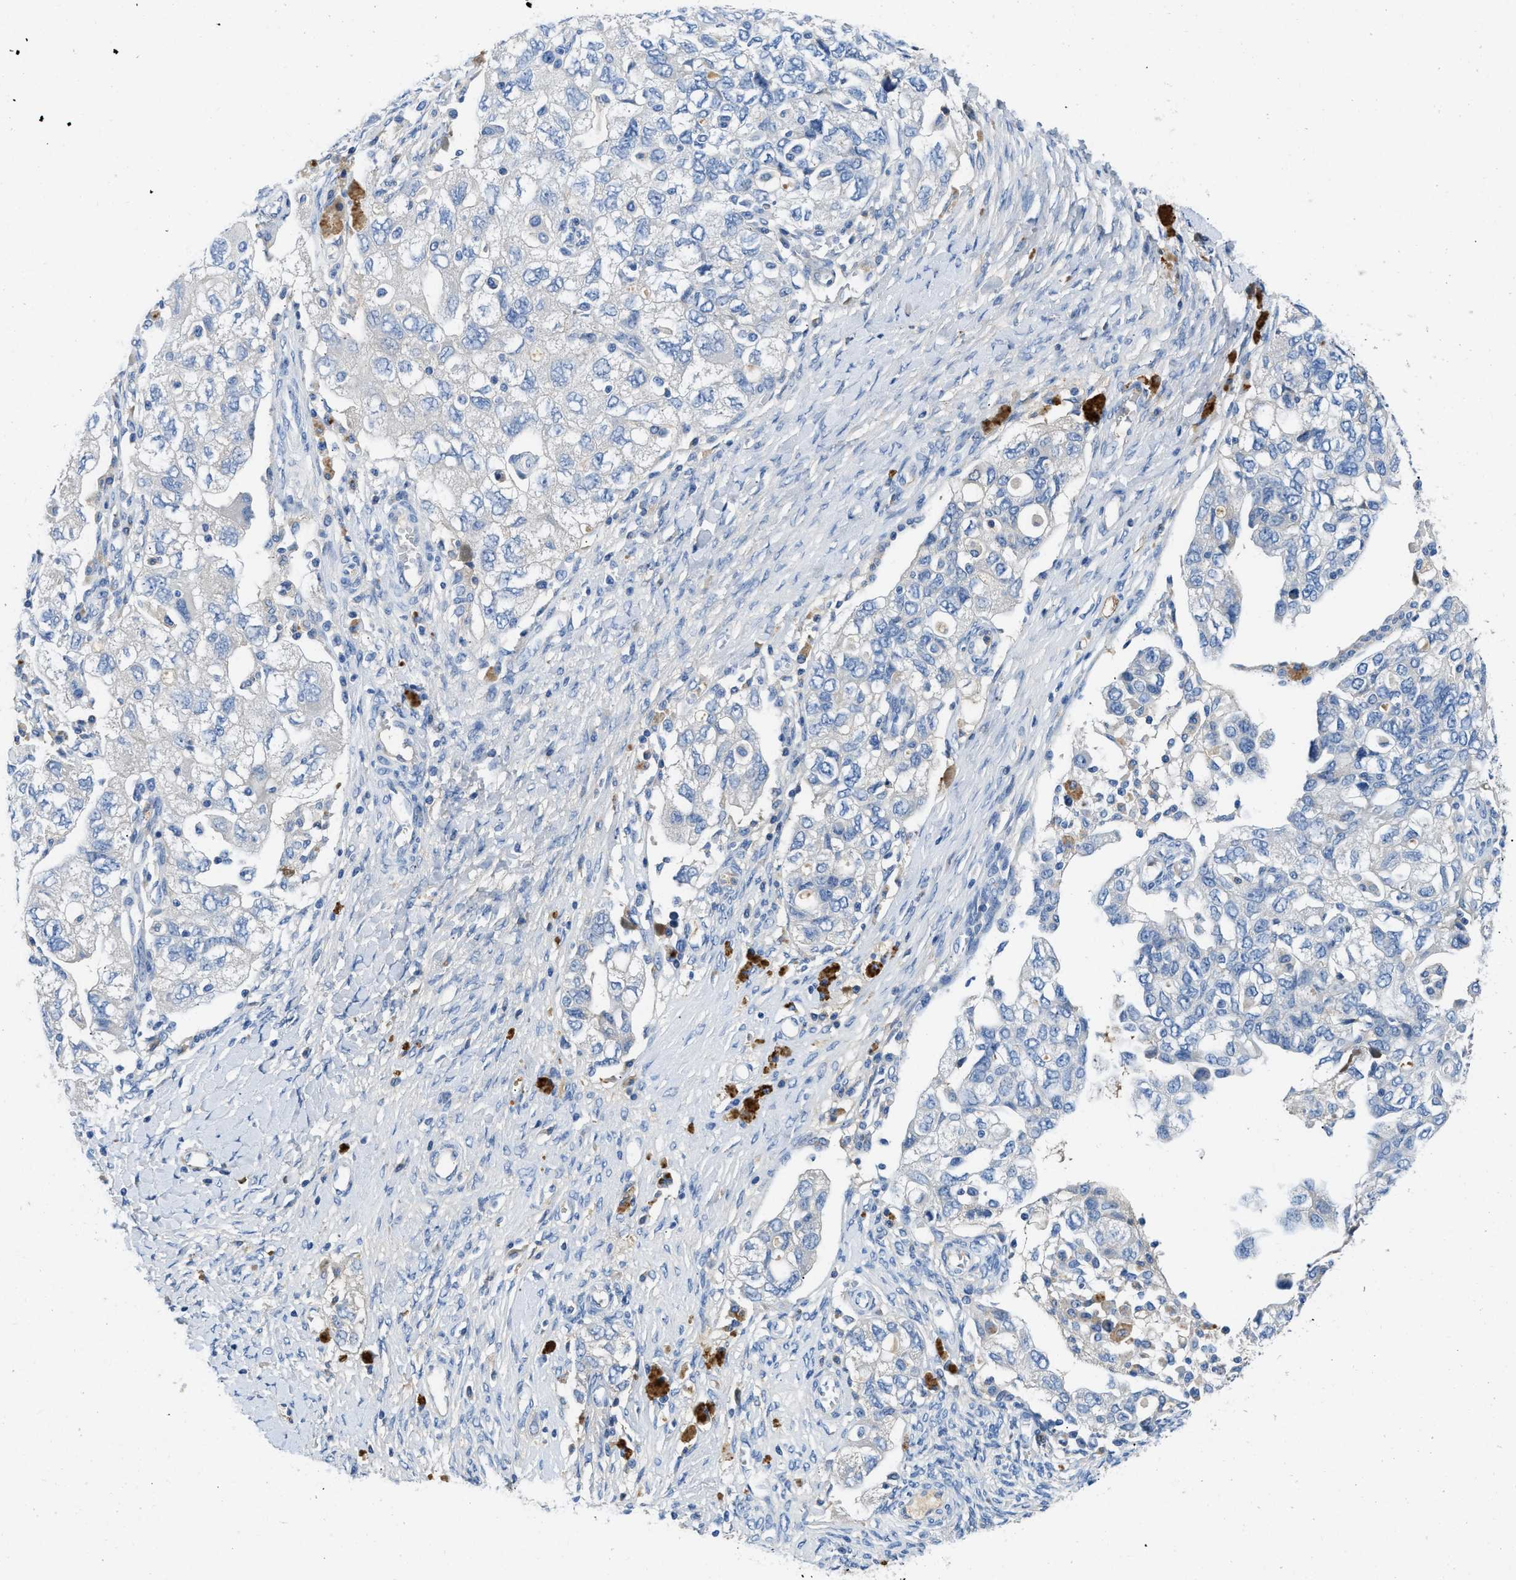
{"staining": {"intensity": "negative", "quantity": "none", "location": "none"}, "tissue": "ovarian cancer", "cell_type": "Tumor cells", "image_type": "cancer", "snomed": [{"axis": "morphology", "description": "Carcinoma, NOS"}, {"axis": "morphology", "description": "Cystadenocarcinoma, serous, NOS"}, {"axis": "topography", "description": "Ovary"}], "caption": "High power microscopy image of an IHC image of ovarian serous cystadenocarcinoma, revealing no significant positivity in tumor cells.", "gene": "SPEG", "patient": {"sex": "female", "age": 69}}